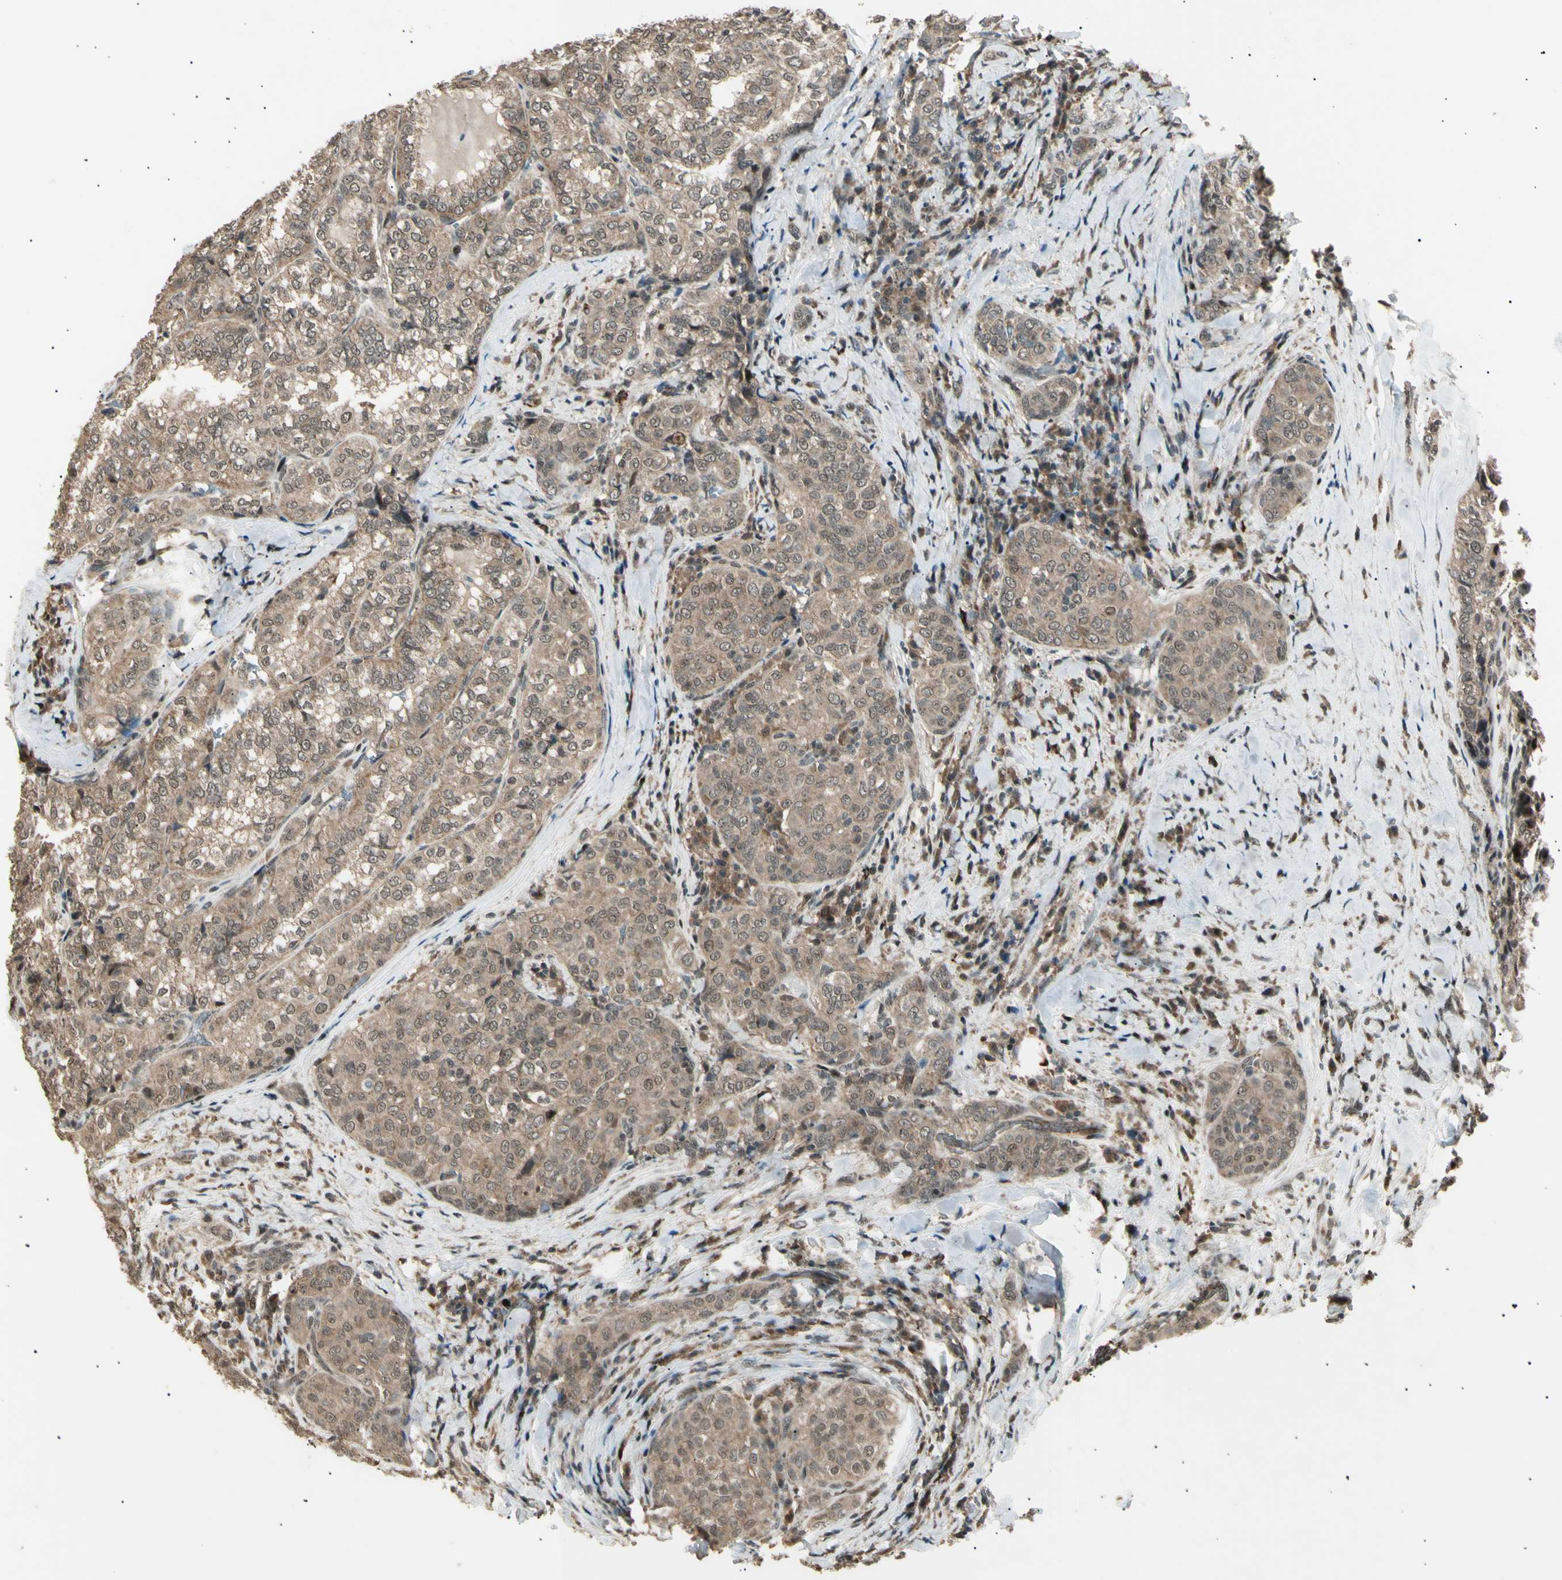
{"staining": {"intensity": "weak", "quantity": ">75%", "location": "cytoplasmic/membranous,nuclear"}, "tissue": "thyroid cancer", "cell_type": "Tumor cells", "image_type": "cancer", "snomed": [{"axis": "morphology", "description": "Normal tissue, NOS"}, {"axis": "morphology", "description": "Papillary adenocarcinoma, NOS"}, {"axis": "topography", "description": "Thyroid gland"}], "caption": "IHC of thyroid cancer (papillary adenocarcinoma) shows low levels of weak cytoplasmic/membranous and nuclear expression in about >75% of tumor cells.", "gene": "NUAK2", "patient": {"sex": "female", "age": 30}}